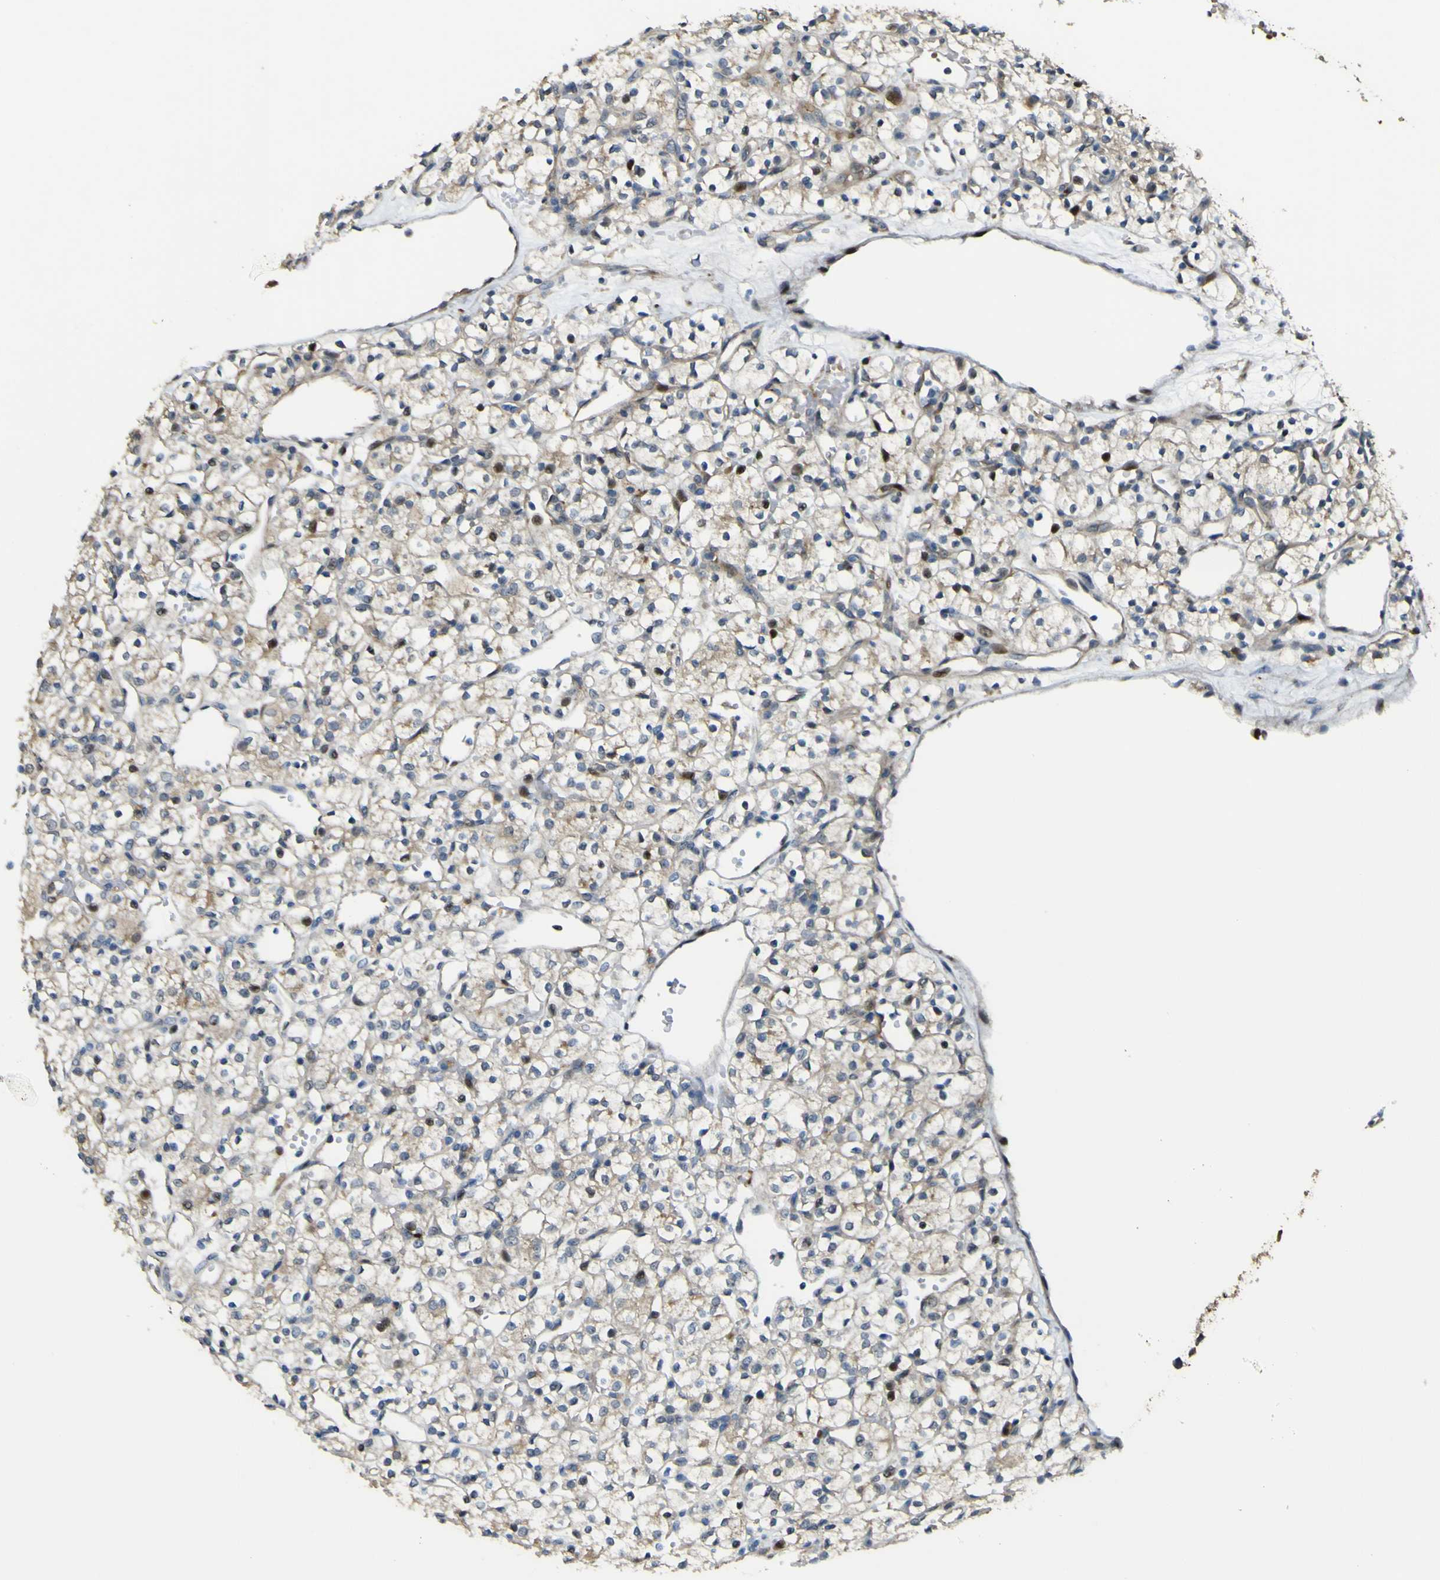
{"staining": {"intensity": "negative", "quantity": "none", "location": "none"}, "tissue": "renal cancer", "cell_type": "Tumor cells", "image_type": "cancer", "snomed": [{"axis": "morphology", "description": "Adenocarcinoma, NOS"}, {"axis": "topography", "description": "Kidney"}], "caption": "Tumor cells show no significant protein expression in renal cancer.", "gene": "LBHD1", "patient": {"sex": "female", "age": 60}}